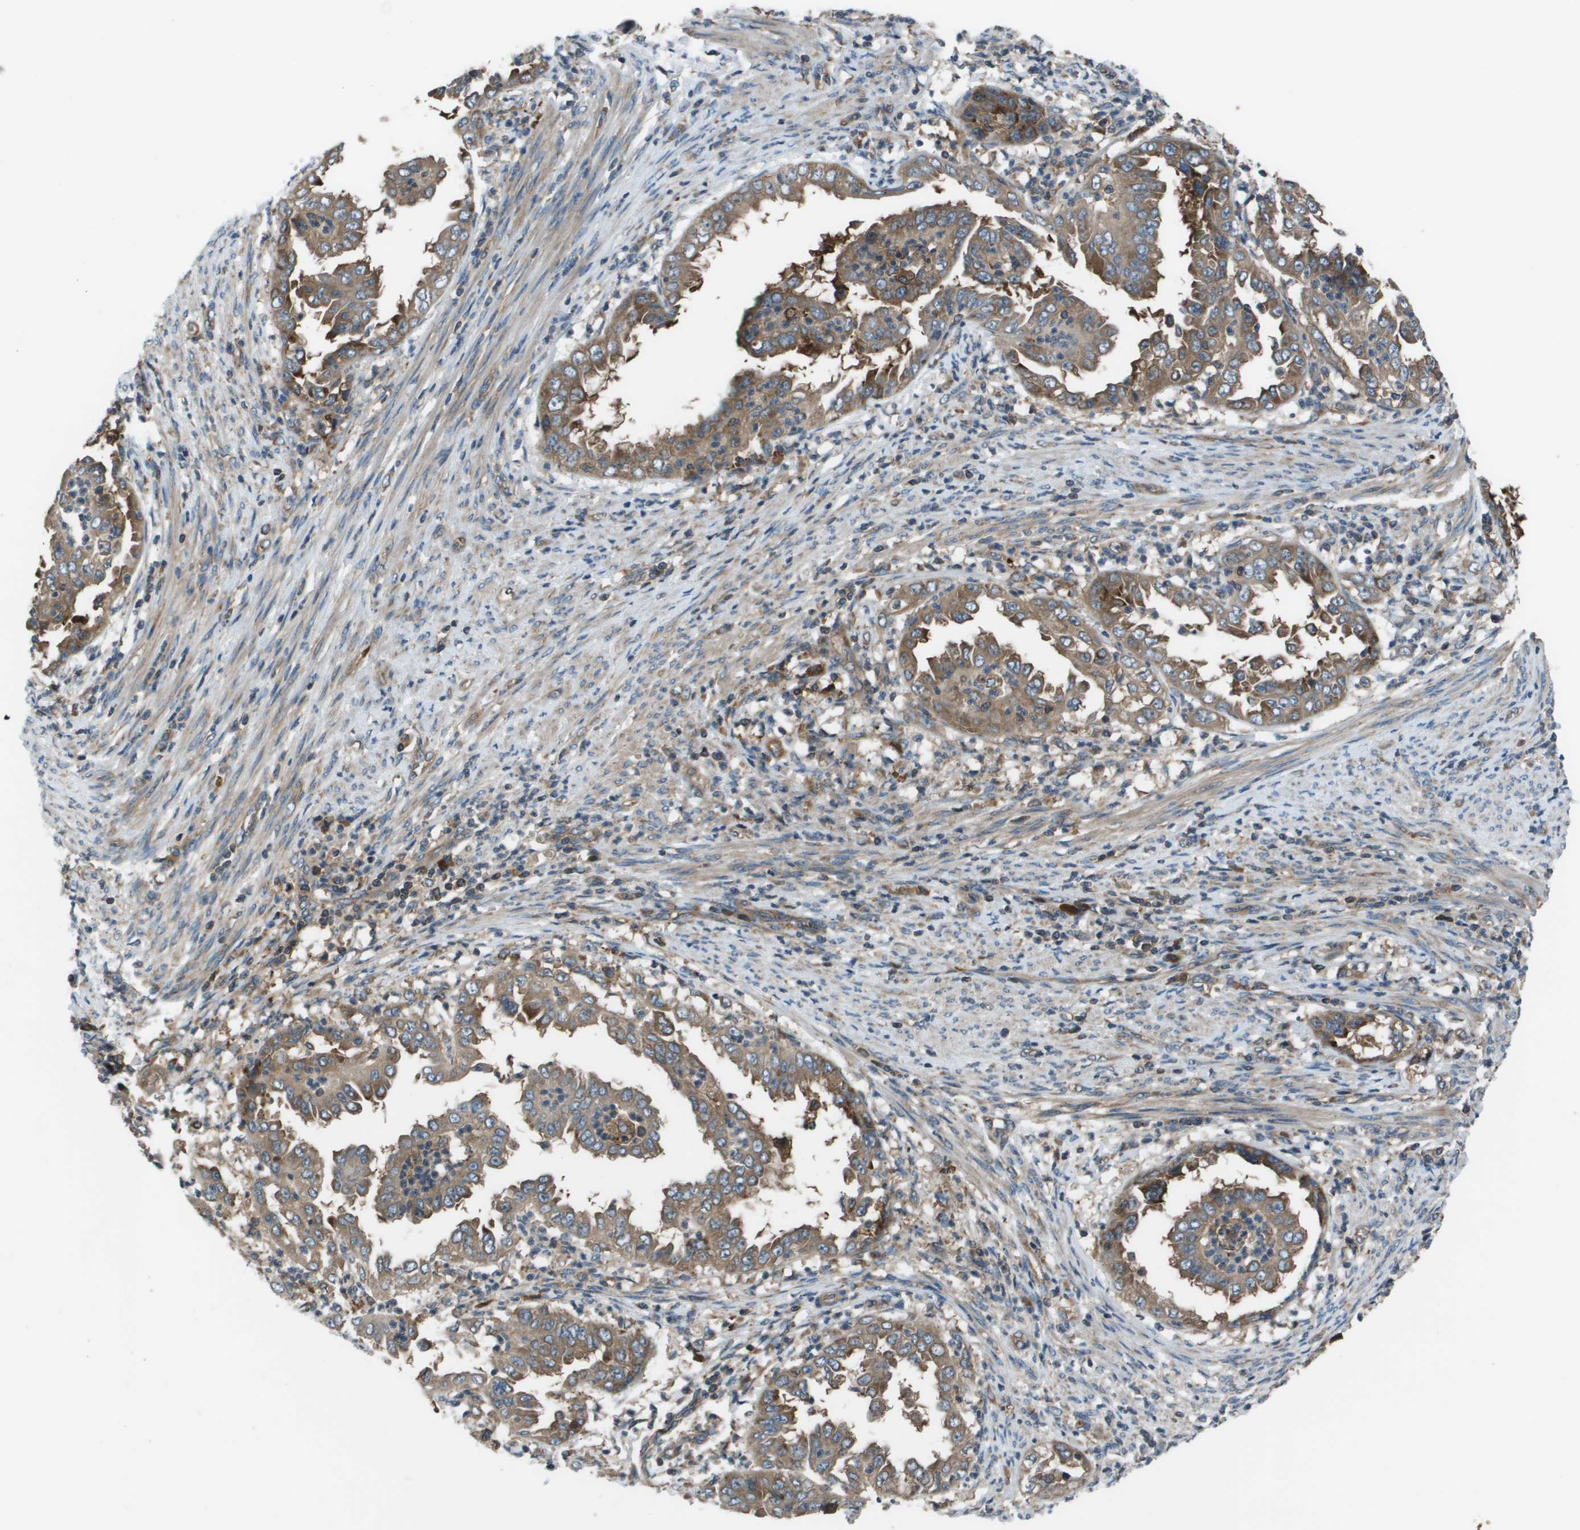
{"staining": {"intensity": "moderate", "quantity": ">75%", "location": "cytoplasmic/membranous"}, "tissue": "endometrial cancer", "cell_type": "Tumor cells", "image_type": "cancer", "snomed": [{"axis": "morphology", "description": "Adenocarcinoma, NOS"}, {"axis": "topography", "description": "Endometrium"}], "caption": "DAB immunohistochemical staining of human endometrial adenocarcinoma reveals moderate cytoplasmic/membranous protein positivity in approximately >75% of tumor cells.", "gene": "EIF3B", "patient": {"sex": "female", "age": 85}}